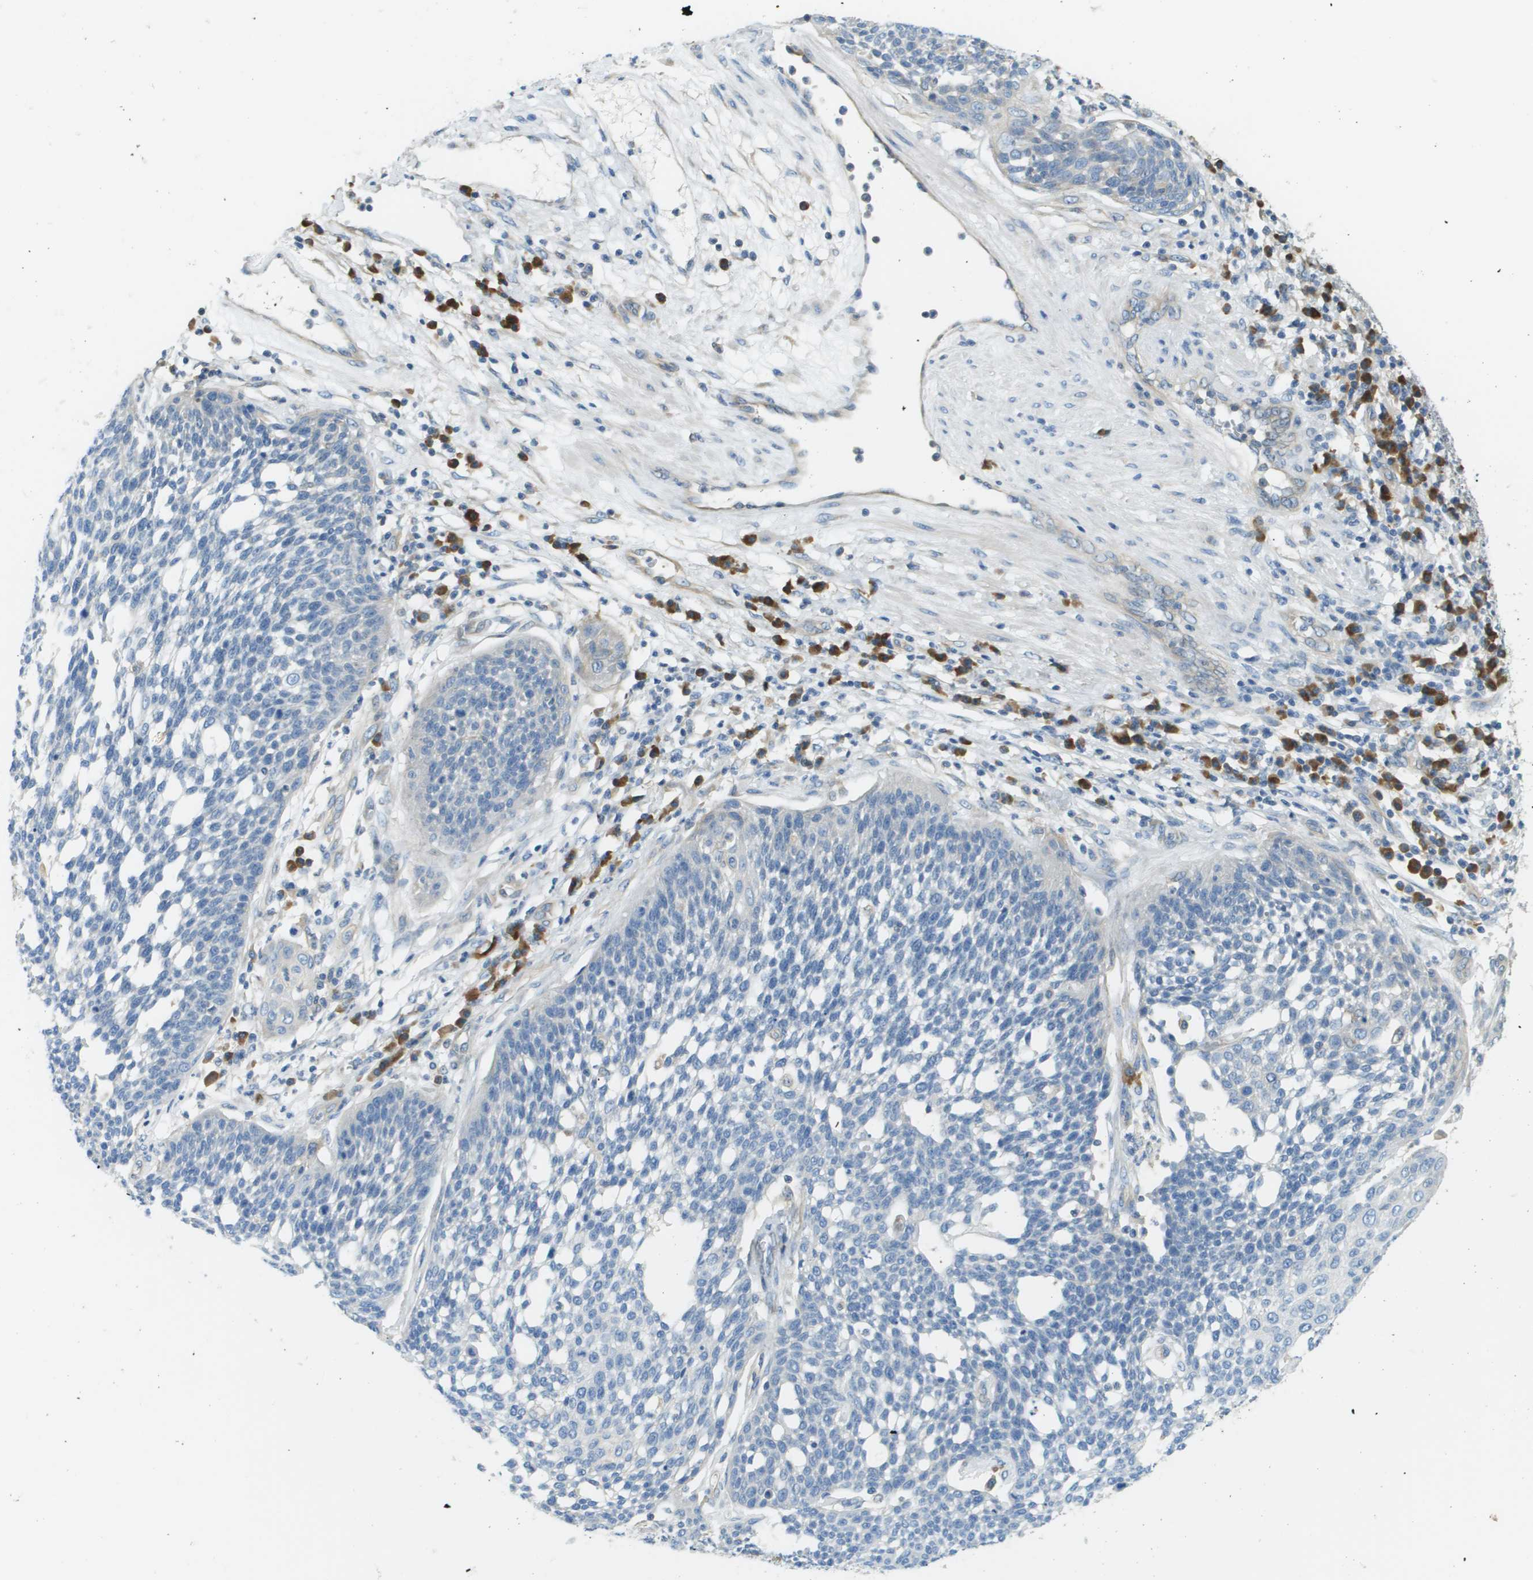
{"staining": {"intensity": "negative", "quantity": "none", "location": "none"}, "tissue": "cervical cancer", "cell_type": "Tumor cells", "image_type": "cancer", "snomed": [{"axis": "morphology", "description": "Squamous cell carcinoma, NOS"}, {"axis": "topography", "description": "Cervix"}], "caption": "This is an immunohistochemistry (IHC) micrograph of human cervical squamous cell carcinoma. There is no positivity in tumor cells.", "gene": "DNAJB11", "patient": {"sex": "female", "age": 34}}